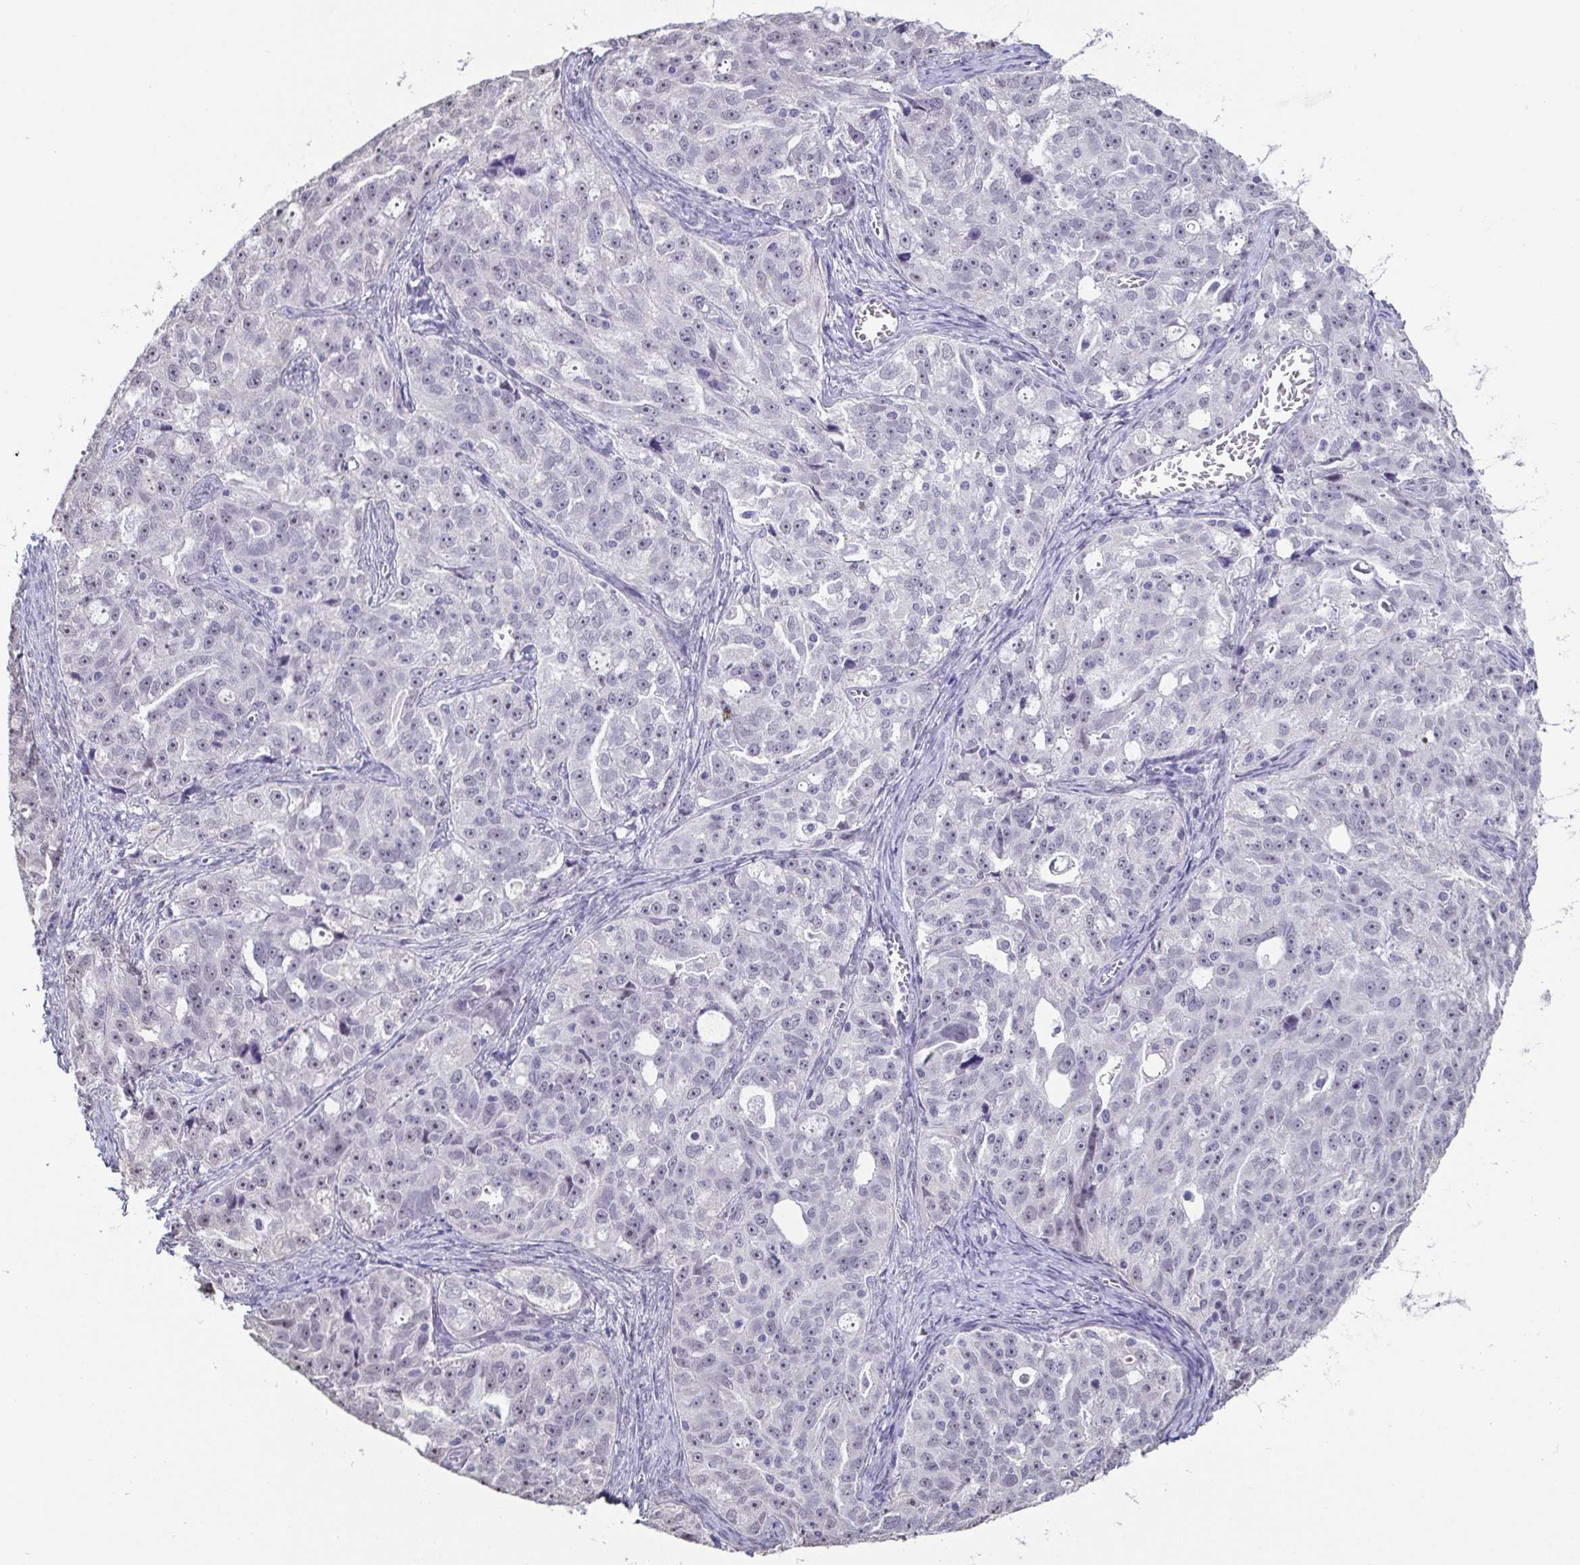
{"staining": {"intensity": "negative", "quantity": "none", "location": "none"}, "tissue": "ovarian cancer", "cell_type": "Tumor cells", "image_type": "cancer", "snomed": [{"axis": "morphology", "description": "Cystadenocarcinoma, serous, NOS"}, {"axis": "topography", "description": "Ovary"}], "caption": "A high-resolution image shows immunohistochemistry (IHC) staining of ovarian serous cystadenocarcinoma, which demonstrates no significant positivity in tumor cells.", "gene": "NEFH", "patient": {"sex": "female", "age": 51}}